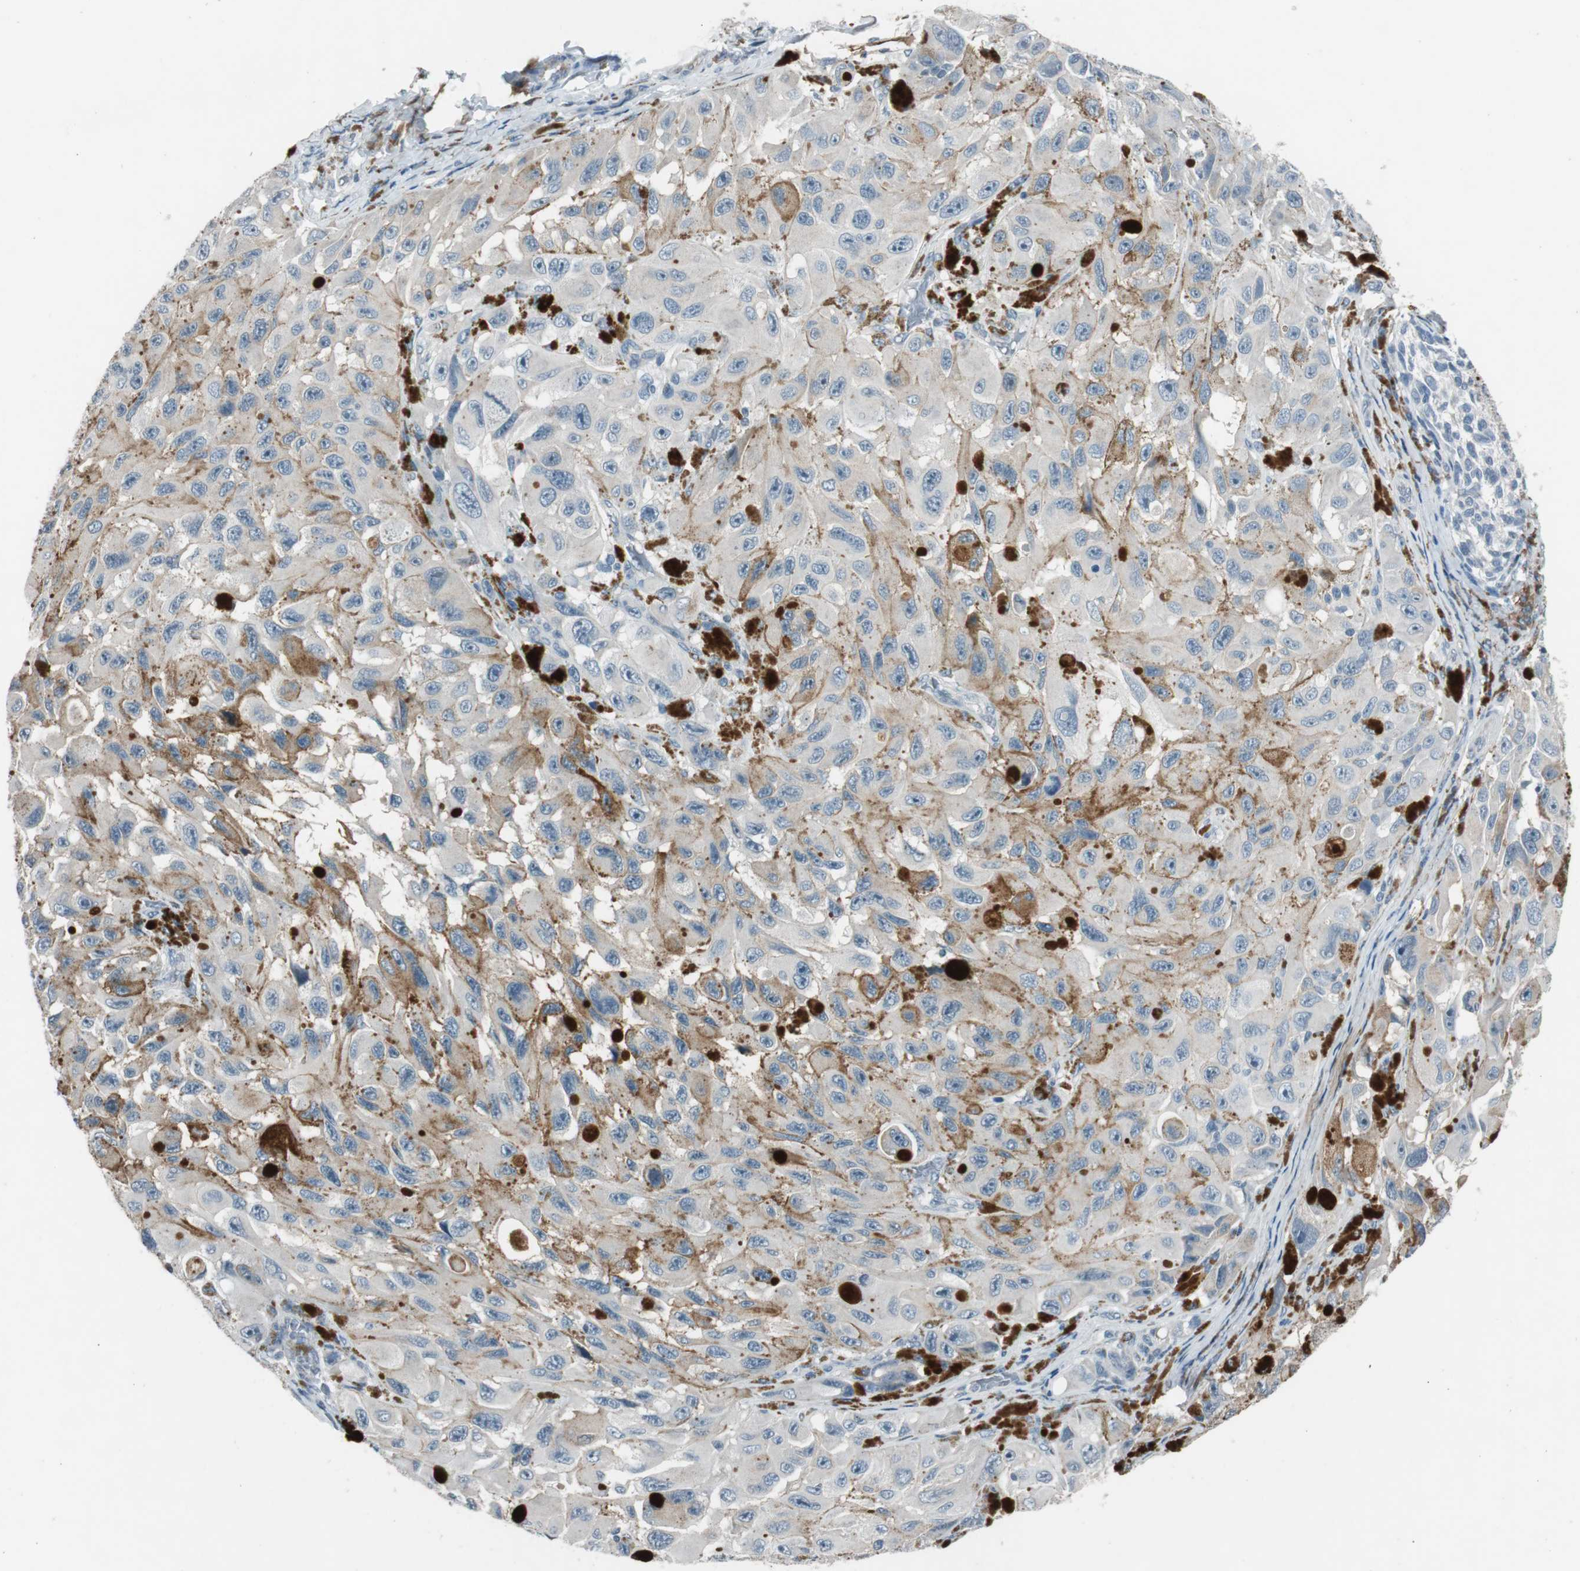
{"staining": {"intensity": "moderate", "quantity": "<25%", "location": "cytoplasmic/membranous"}, "tissue": "melanoma", "cell_type": "Tumor cells", "image_type": "cancer", "snomed": [{"axis": "morphology", "description": "Malignant melanoma, NOS"}, {"axis": "topography", "description": "Skin"}], "caption": "Melanoma stained for a protein (brown) displays moderate cytoplasmic/membranous positive positivity in approximately <25% of tumor cells.", "gene": "PDPN", "patient": {"sex": "female", "age": 73}}